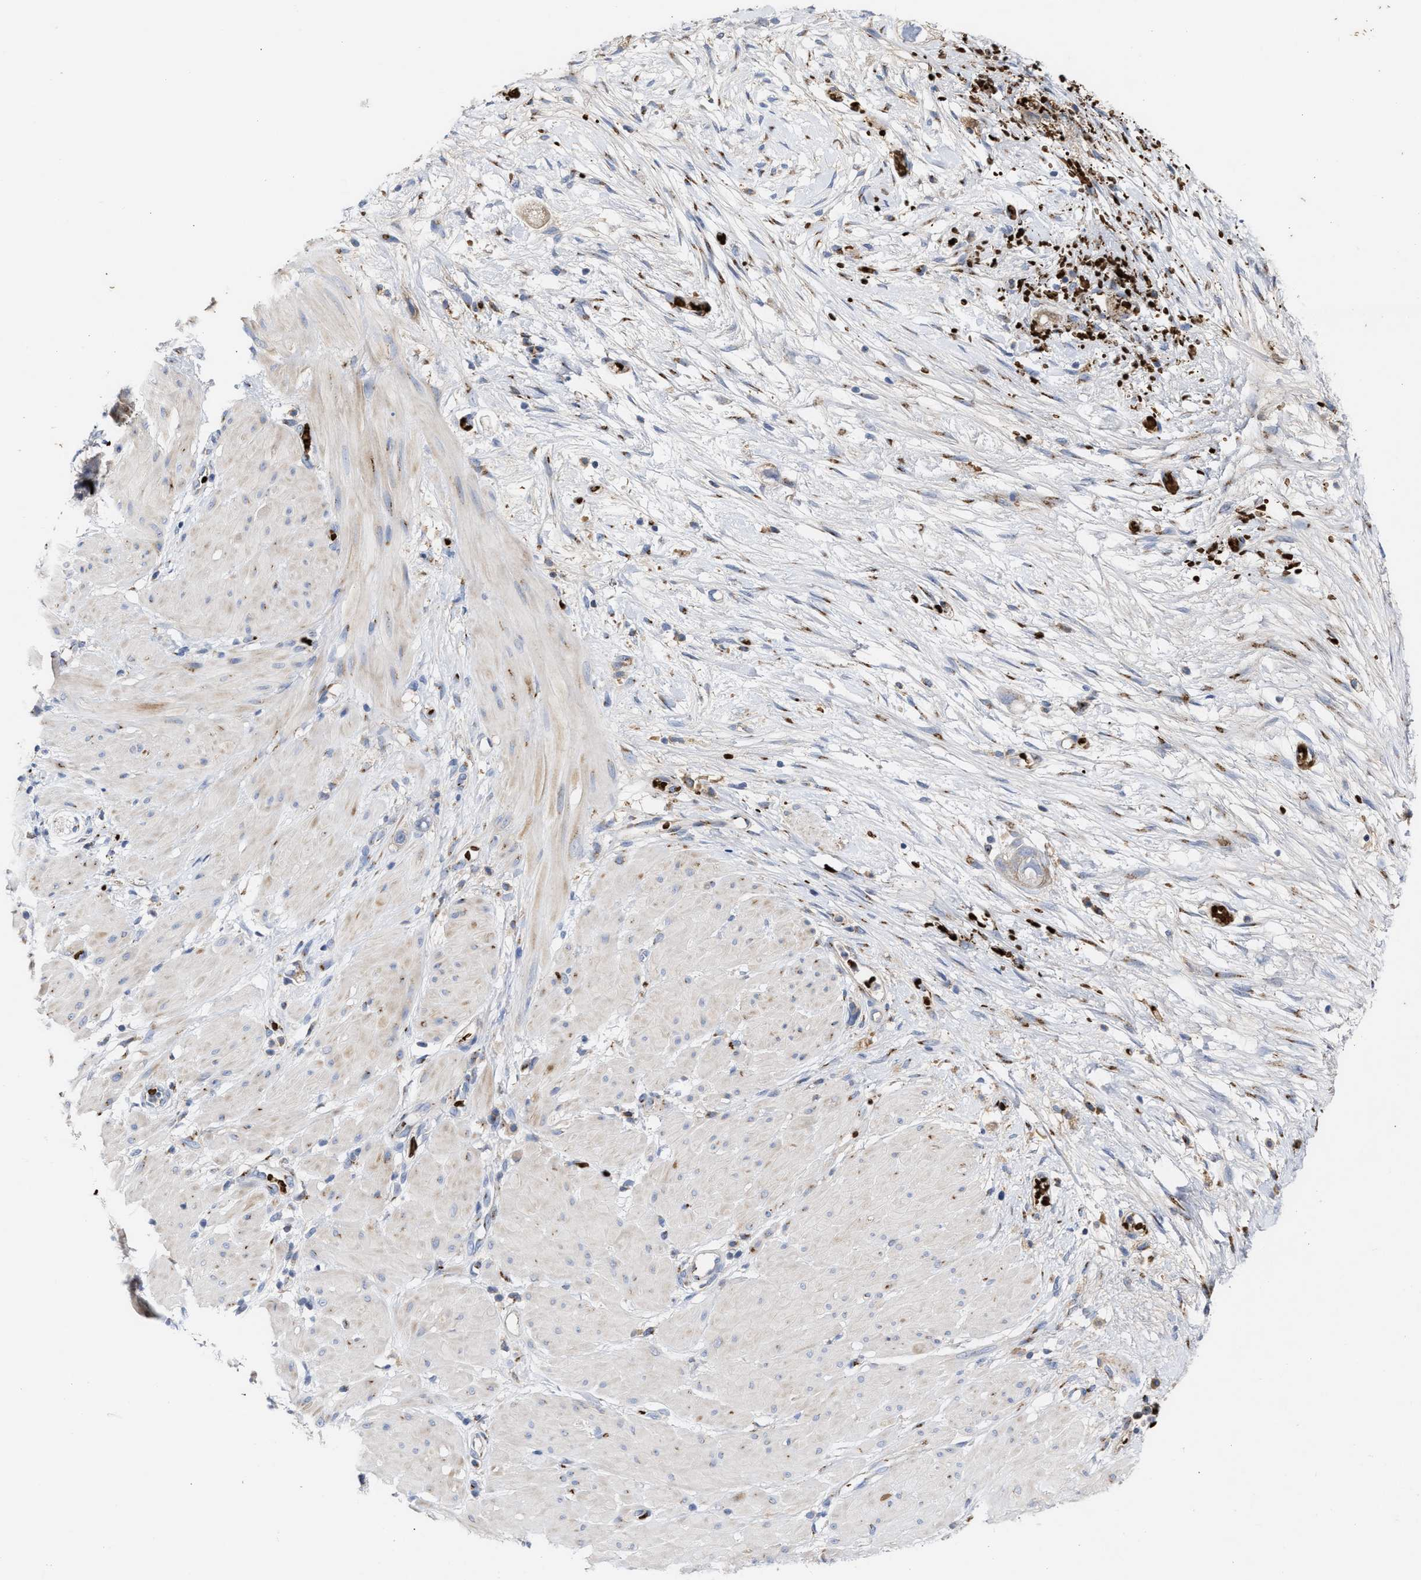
{"staining": {"intensity": "weak", "quantity": "25%-75%", "location": "cytoplasmic/membranous"}, "tissue": "stomach cancer", "cell_type": "Tumor cells", "image_type": "cancer", "snomed": [{"axis": "morphology", "description": "Adenocarcinoma, NOS"}, {"axis": "topography", "description": "Stomach"}, {"axis": "topography", "description": "Stomach, lower"}], "caption": "A high-resolution image shows immunohistochemistry (IHC) staining of stomach cancer, which displays weak cytoplasmic/membranous positivity in about 25%-75% of tumor cells.", "gene": "CCL2", "patient": {"sex": "female", "age": 48}}